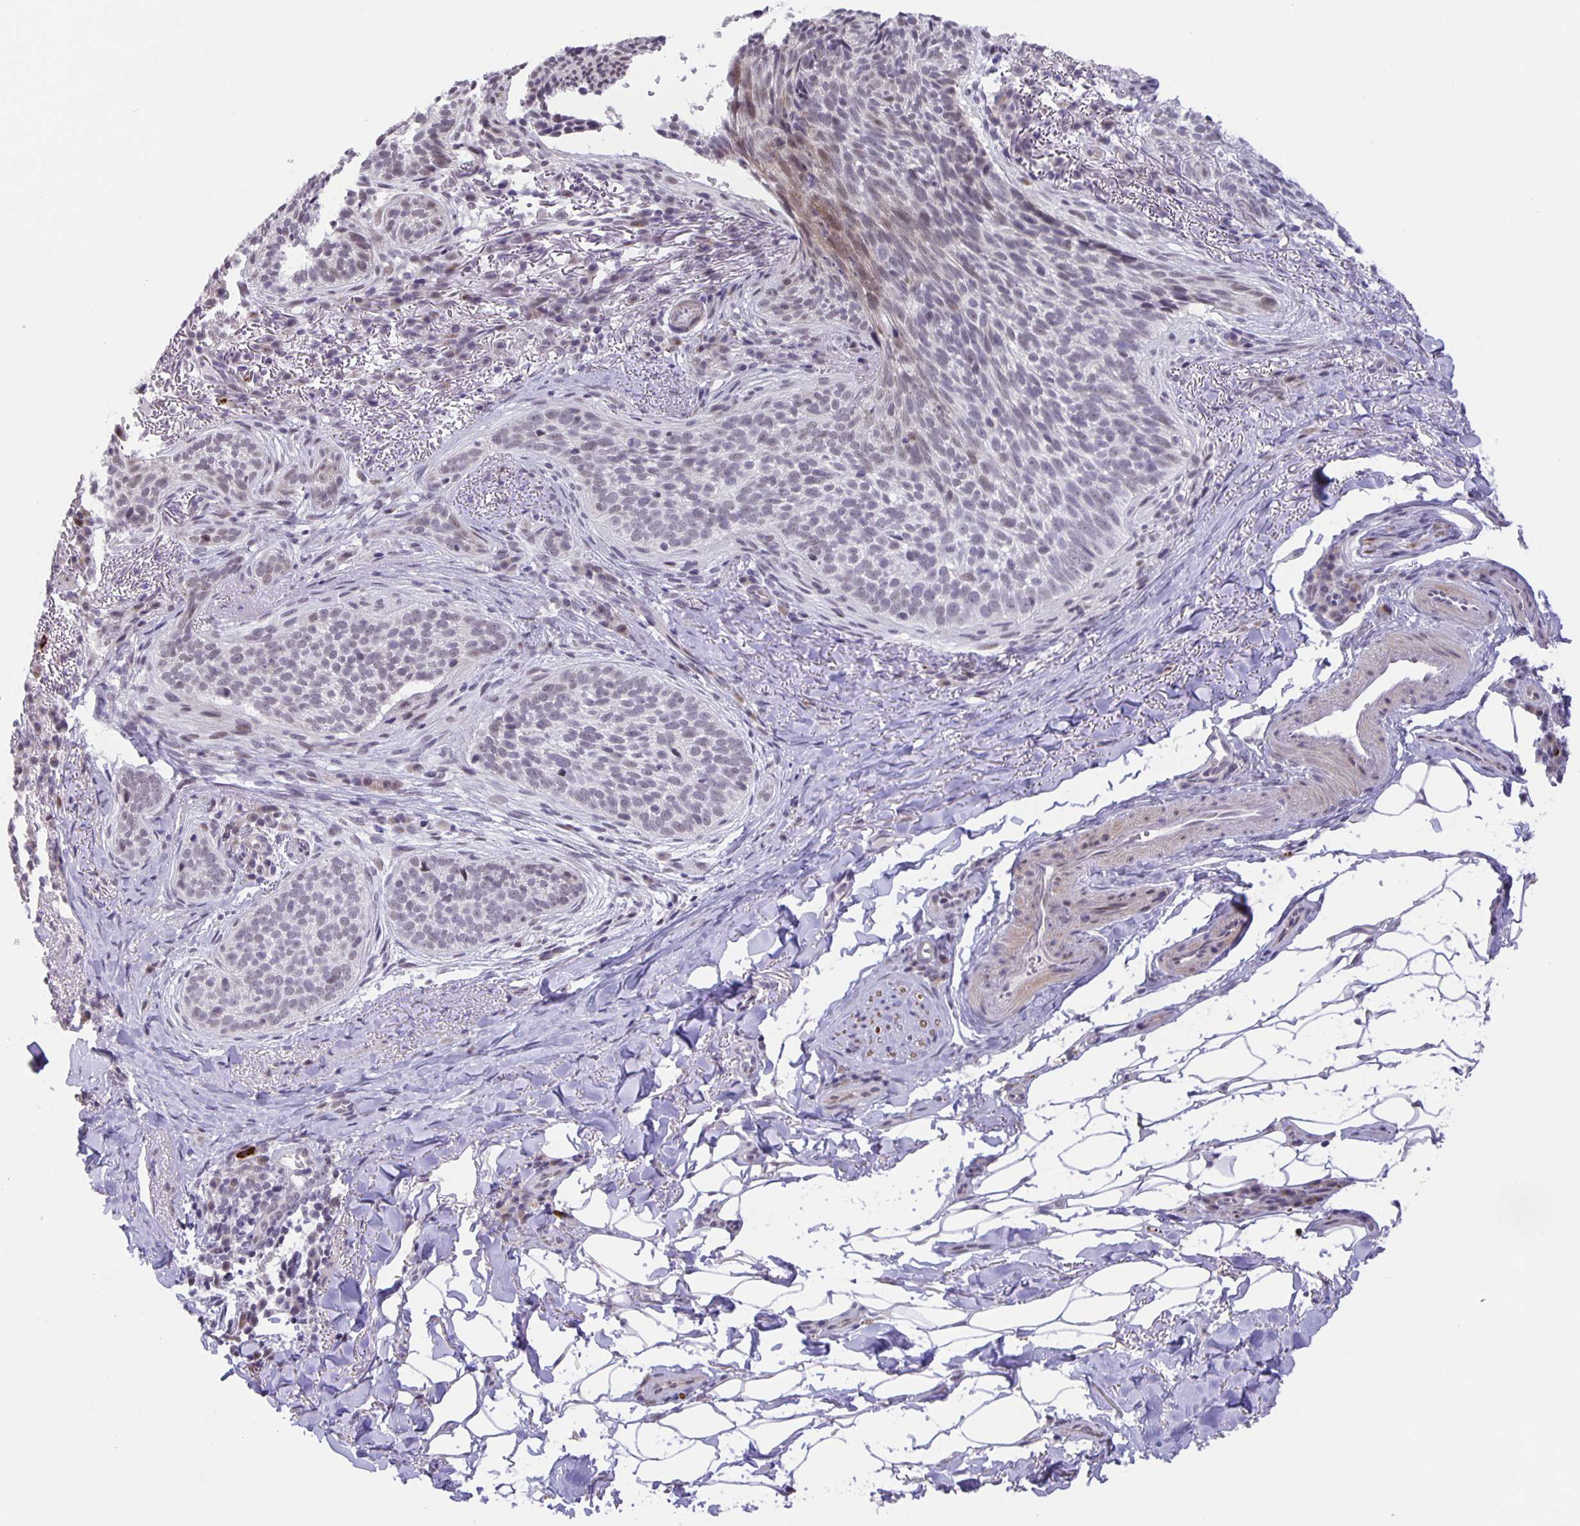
{"staining": {"intensity": "negative", "quantity": "none", "location": "none"}, "tissue": "skin cancer", "cell_type": "Tumor cells", "image_type": "cancer", "snomed": [{"axis": "morphology", "description": "Basal cell carcinoma"}, {"axis": "topography", "description": "Skin"}, {"axis": "topography", "description": "Skin of head"}], "caption": "A high-resolution image shows immunohistochemistry (IHC) staining of skin cancer (basal cell carcinoma), which shows no significant positivity in tumor cells. Brightfield microscopy of immunohistochemistry stained with DAB (brown) and hematoxylin (blue), captured at high magnification.", "gene": "PHRF1", "patient": {"sex": "male", "age": 62}}